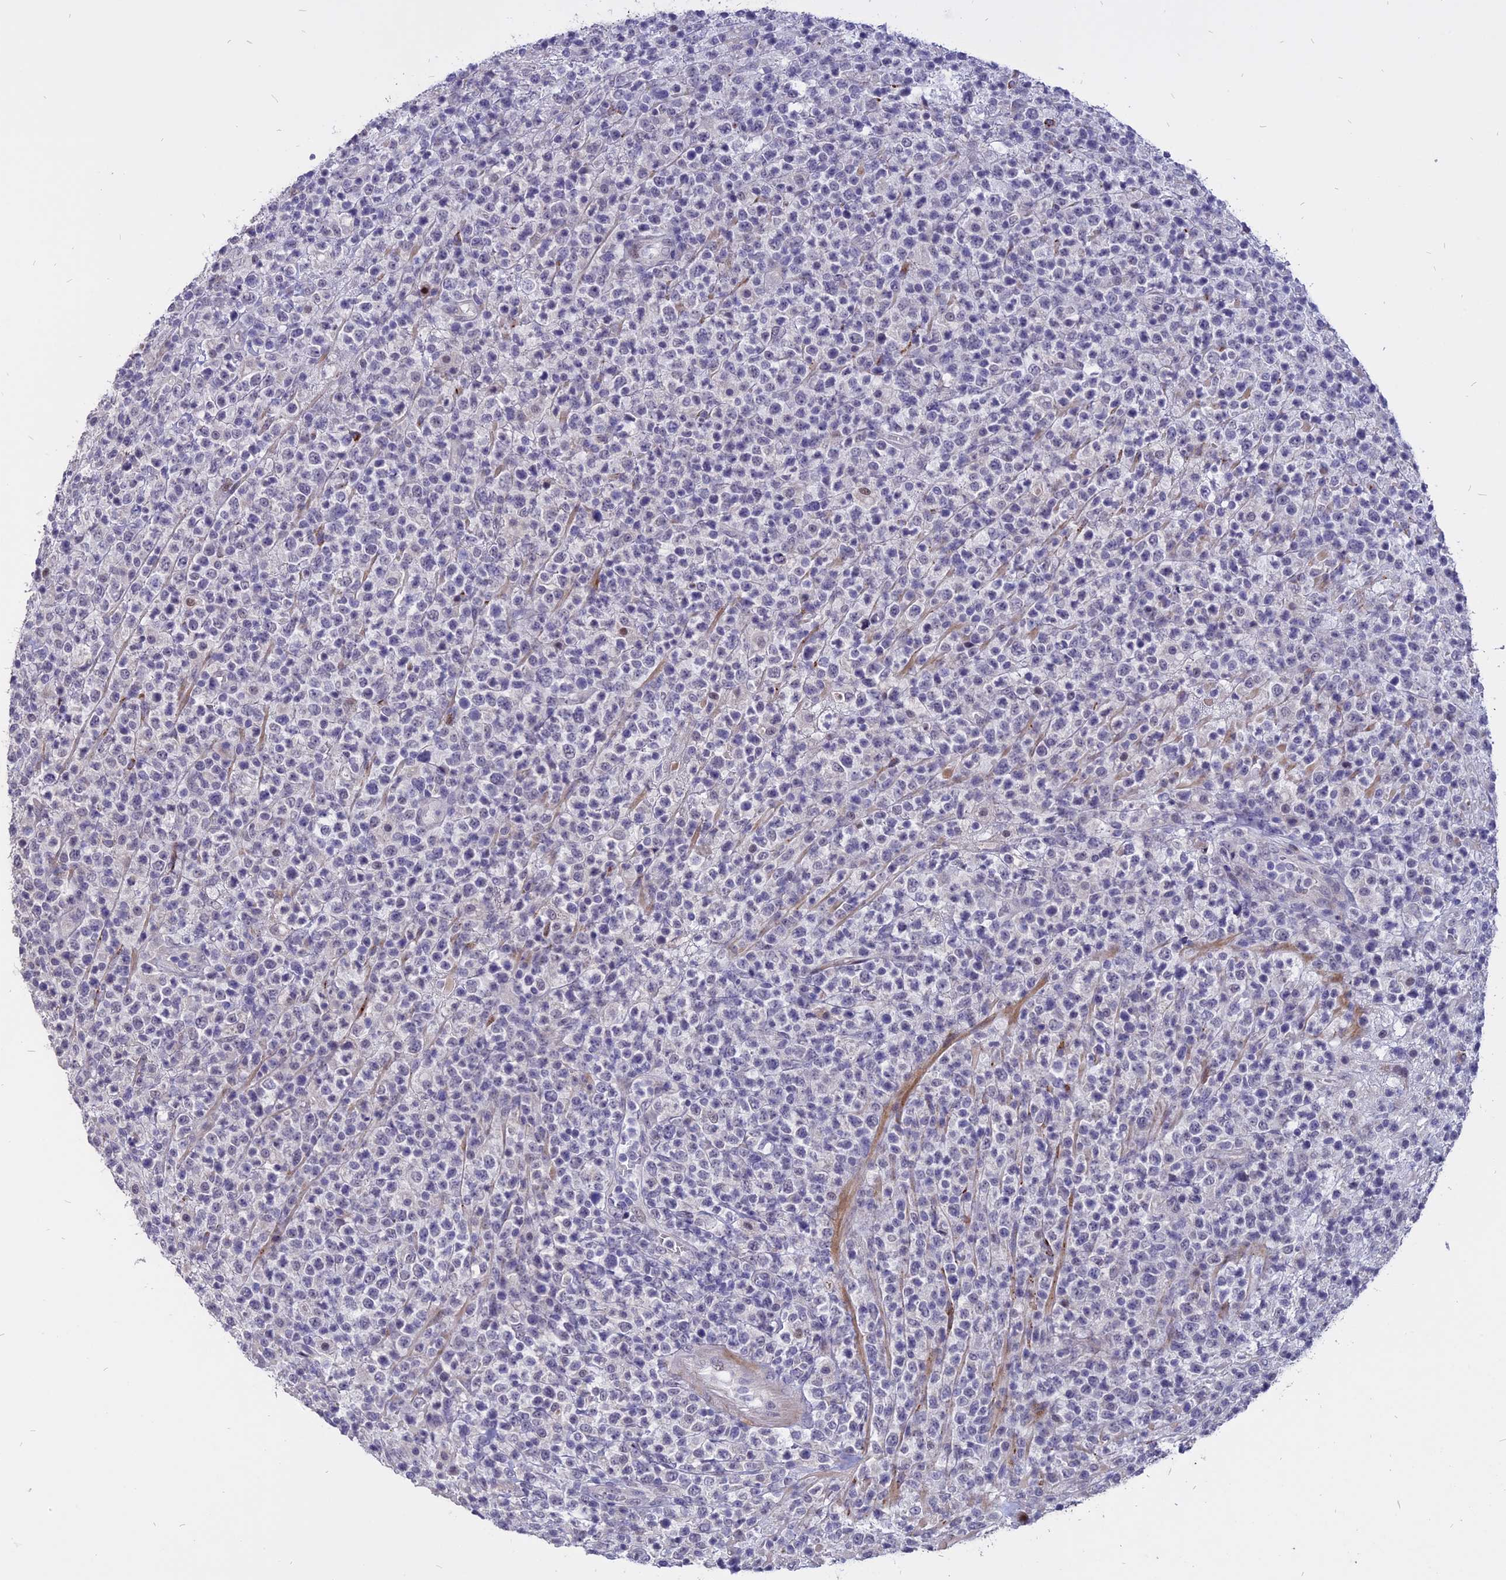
{"staining": {"intensity": "negative", "quantity": "none", "location": "none"}, "tissue": "lymphoma", "cell_type": "Tumor cells", "image_type": "cancer", "snomed": [{"axis": "morphology", "description": "Malignant lymphoma, non-Hodgkin's type, High grade"}, {"axis": "topography", "description": "Colon"}], "caption": "This is an immunohistochemistry (IHC) photomicrograph of malignant lymphoma, non-Hodgkin's type (high-grade). There is no positivity in tumor cells.", "gene": "TMEM263", "patient": {"sex": "female", "age": 53}}